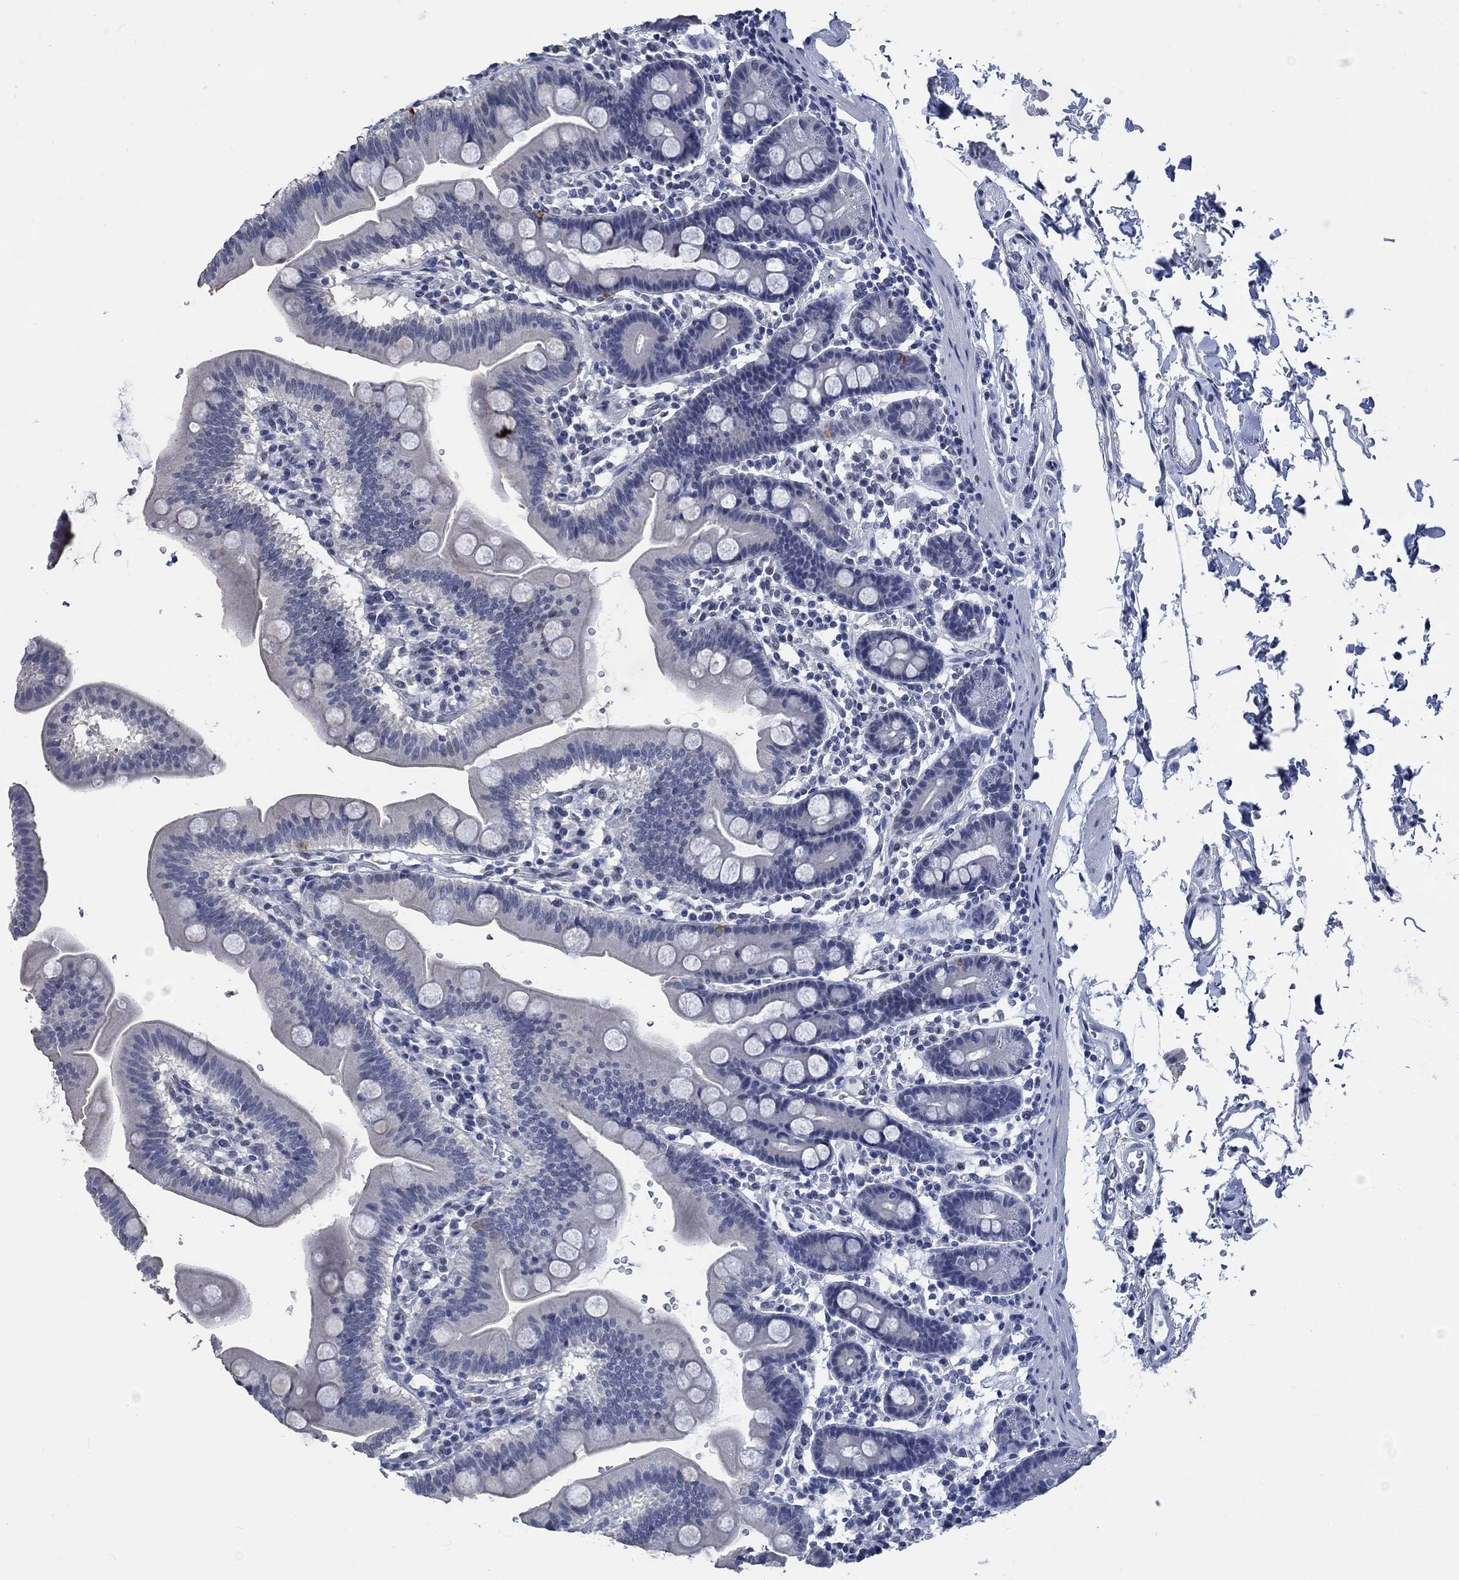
{"staining": {"intensity": "negative", "quantity": "none", "location": "none"}, "tissue": "duodenum", "cell_type": "Glandular cells", "image_type": "normal", "snomed": [{"axis": "morphology", "description": "Normal tissue, NOS"}, {"axis": "topography", "description": "Duodenum"}], "caption": "Duodenum was stained to show a protein in brown. There is no significant positivity in glandular cells. (DAB immunohistochemistry (IHC) with hematoxylin counter stain).", "gene": "OBSCN", "patient": {"sex": "male", "age": 59}}